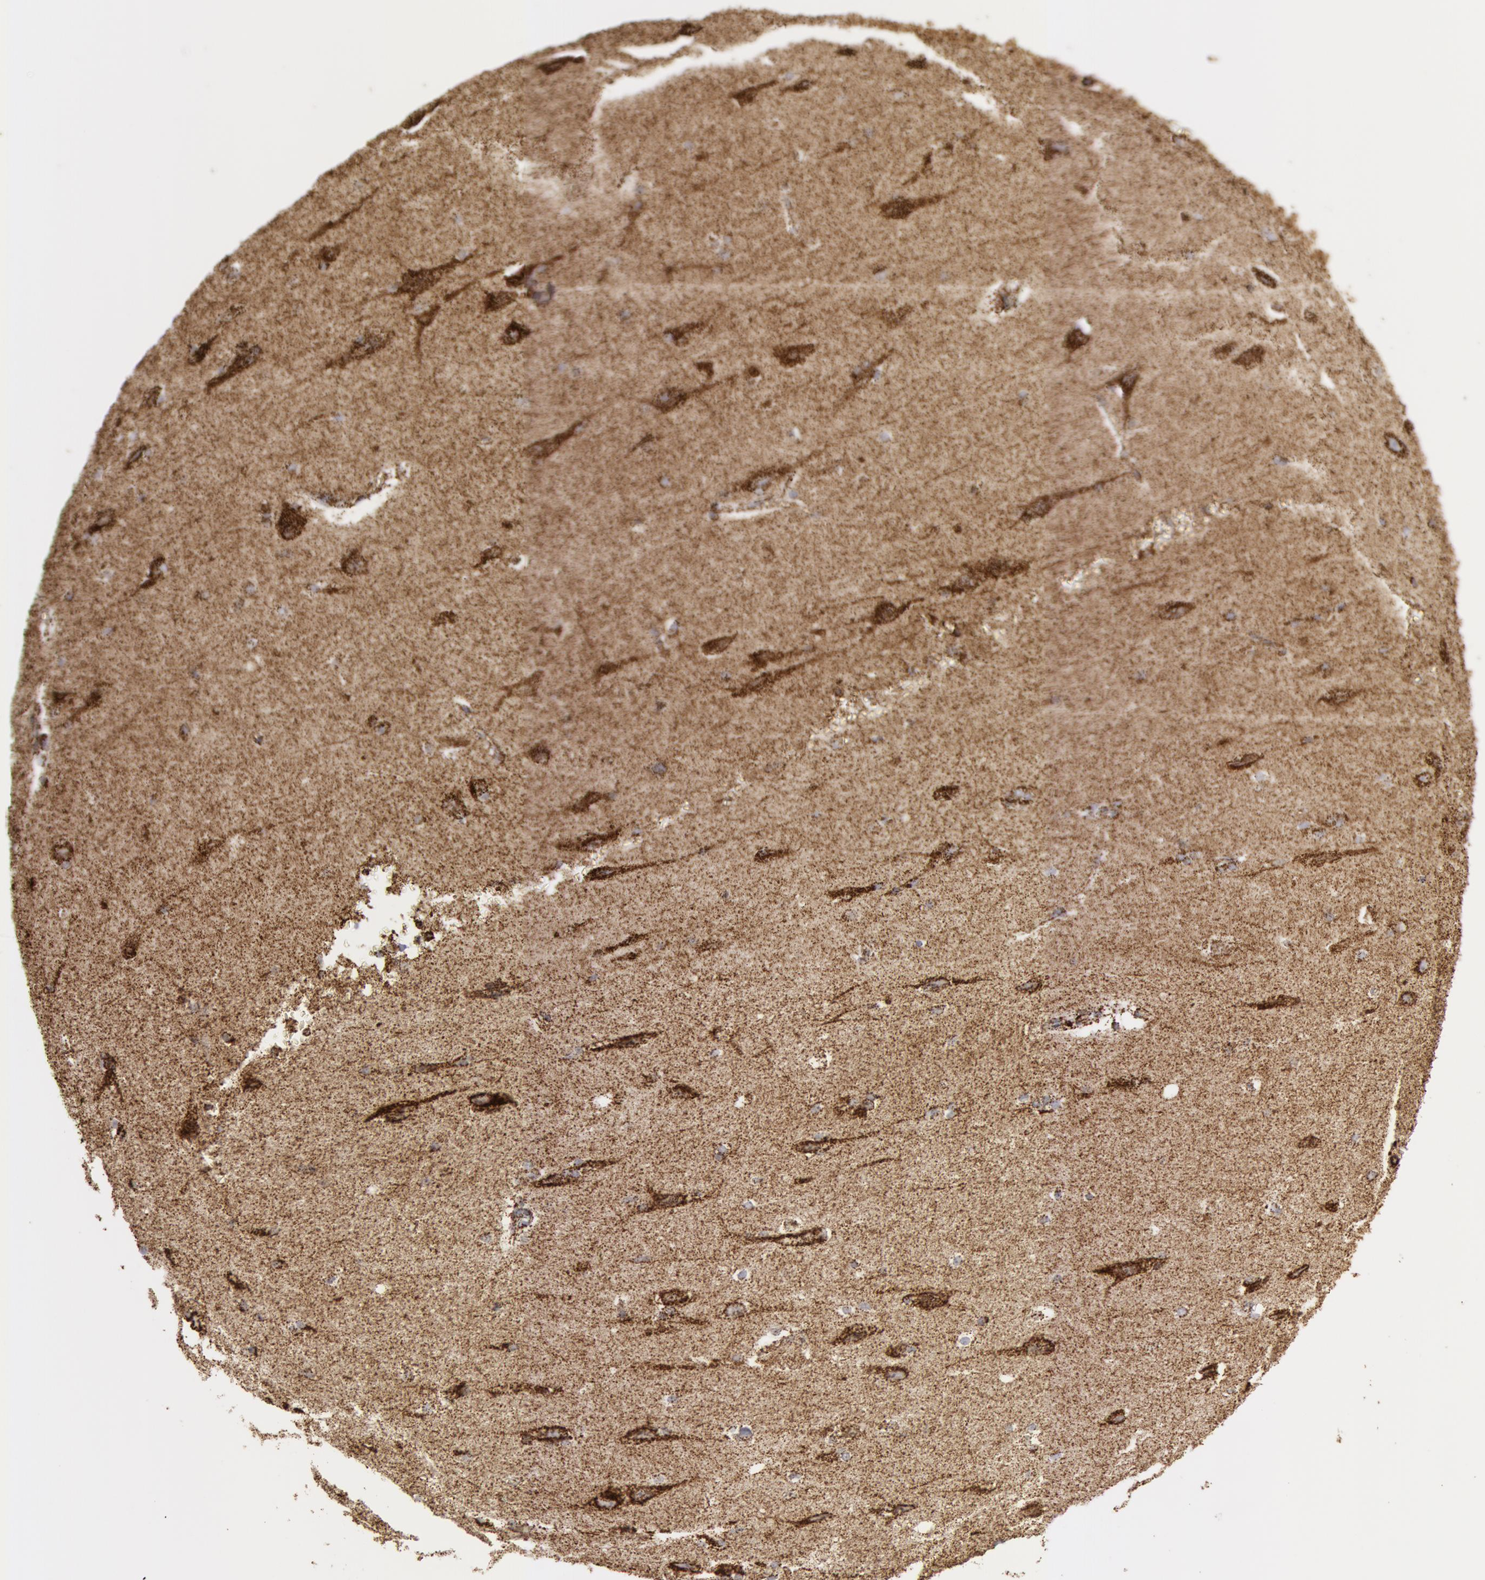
{"staining": {"intensity": "moderate", "quantity": ">75%", "location": "cytoplasmic/membranous"}, "tissue": "cerebral cortex", "cell_type": "Endothelial cells", "image_type": "normal", "snomed": [{"axis": "morphology", "description": "Normal tissue, NOS"}, {"axis": "topography", "description": "Cerebral cortex"}, {"axis": "topography", "description": "Hippocampus"}], "caption": "IHC histopathology image of unremarkable cerebral cortex: human cerebral cortex stained using immunohistochemistry (IHC) shows medium levels of moderate protein expression localized specifically in the cytoplasmic/membranous of endothelial cells, appearing as a cytoplasmic/membranous brown color.", "gene": "ATP5F1B", "patient": {"sex": "female", "age": 19}}